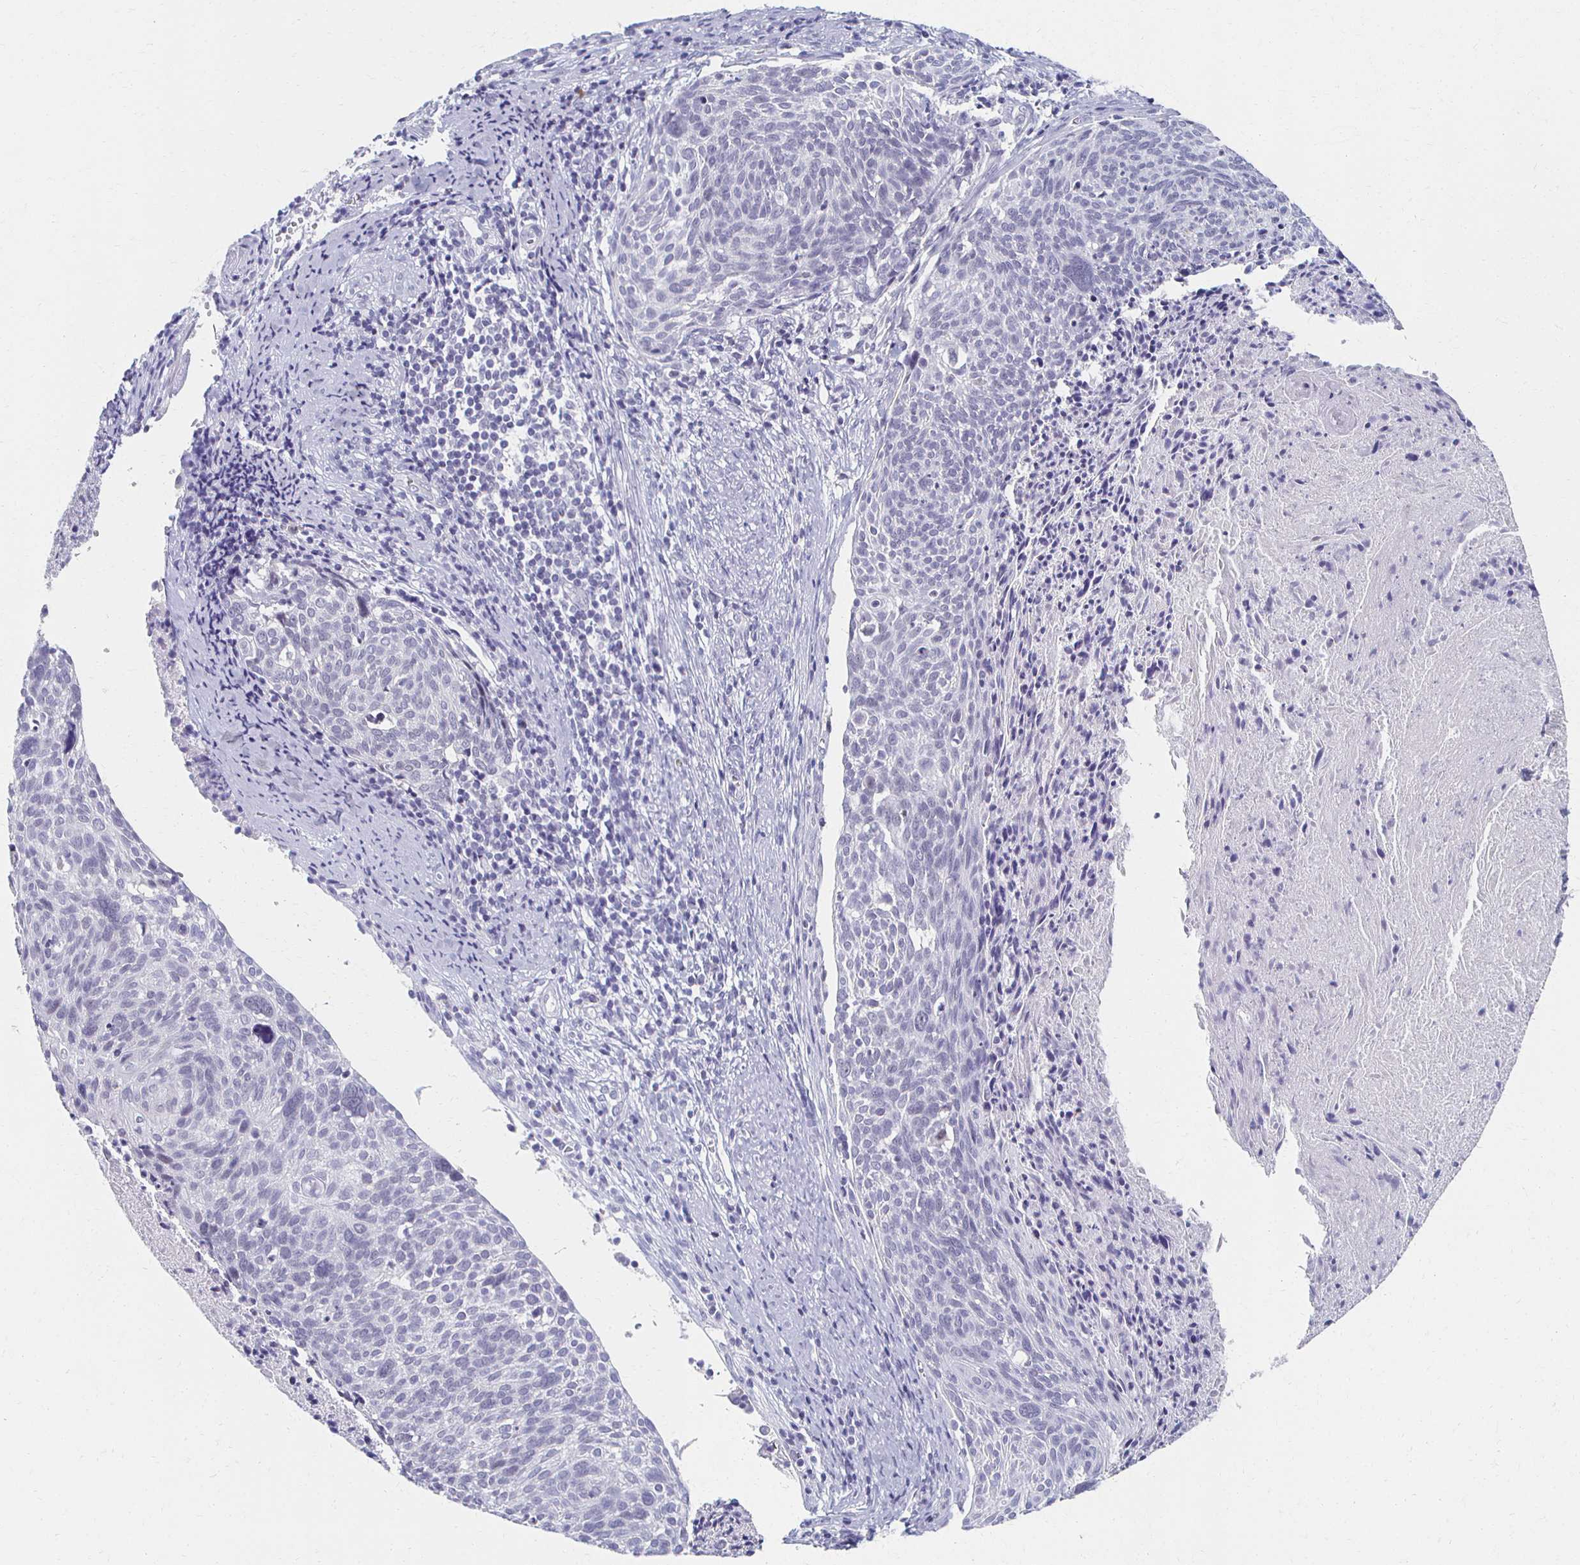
{"staining": {"intensity": "negative", "quantity": "none", "location": "none"}, "tissue": "cervical cancer", "cell_type": "Tumor cells", "image_type": "cancer", "snomed": [{"axis": "morphology", "description": "Squamous cell carcinoma, NOS"}, {"axis": "topography", "description": "Cervix"}], "caption": "This is an IHC histopathology image of cervical cancer. There is no positivity in tumor cells.", "gene": "CXCR2", "patient": {"sex": "female", "age": 49}}